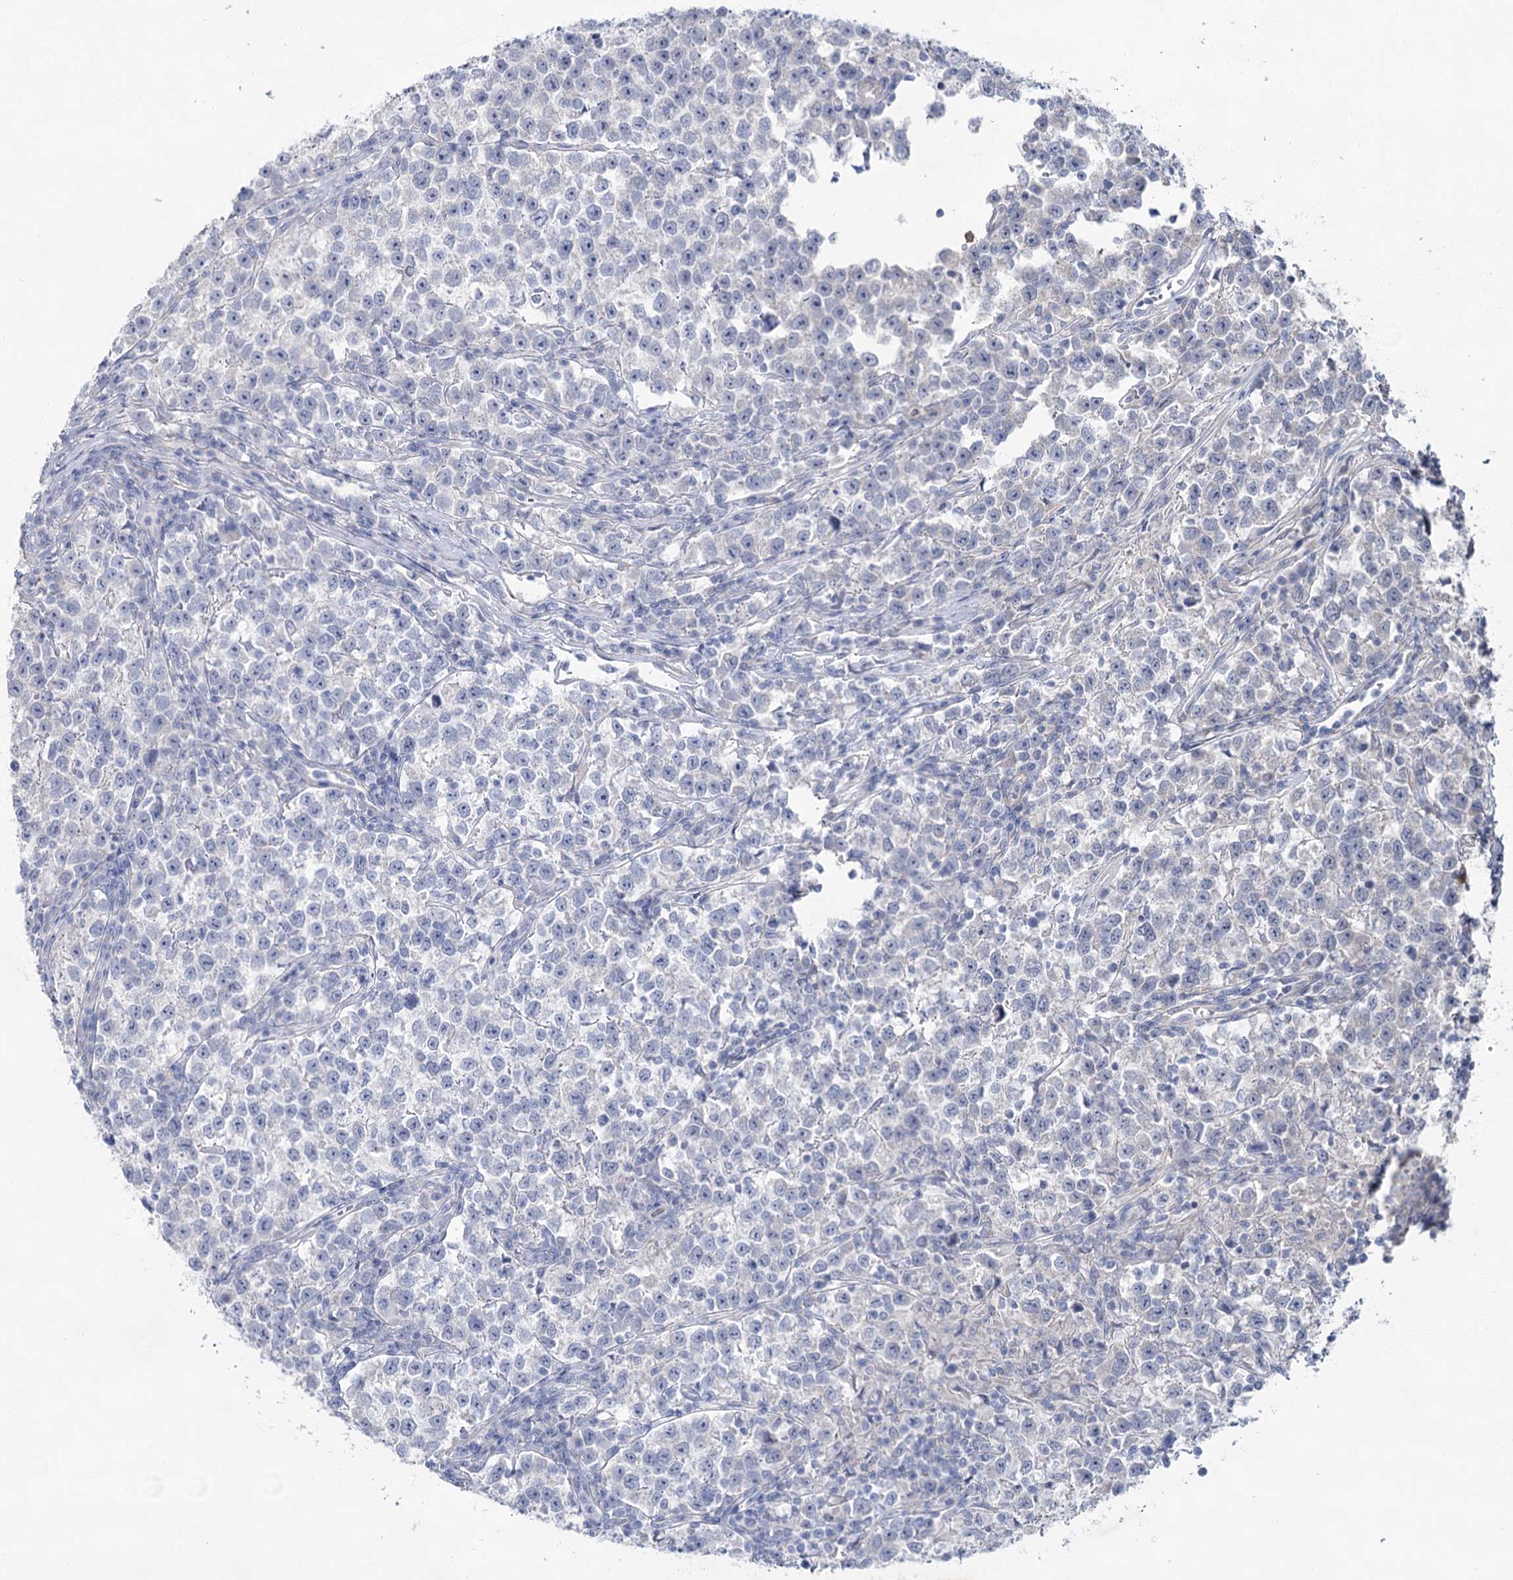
{"staining": {"intensity": "negative", "quantity": "none", "location": "none"}, "tissue": "testis cancer", "cell_type": "Tumor cells", "image_type": "cancer", "snomed": [{"axis": "morphology", "description": "Normal tissue, NOS"}, {"axis": "morphology", "description": "Seminoma, NOS"}, {"axis": "topography", "description": "Testis"}], "caption": "High power microscopy micrograph of an immunohistochemistry histopathology image of testis cancer, revealing no significant staining in tumor cells. (DAB immunohistochemistry (IHC) with hematoxylin counter stain).", "gene": "CCDC88A", "patient": {"sex": "male", "age": 43}}